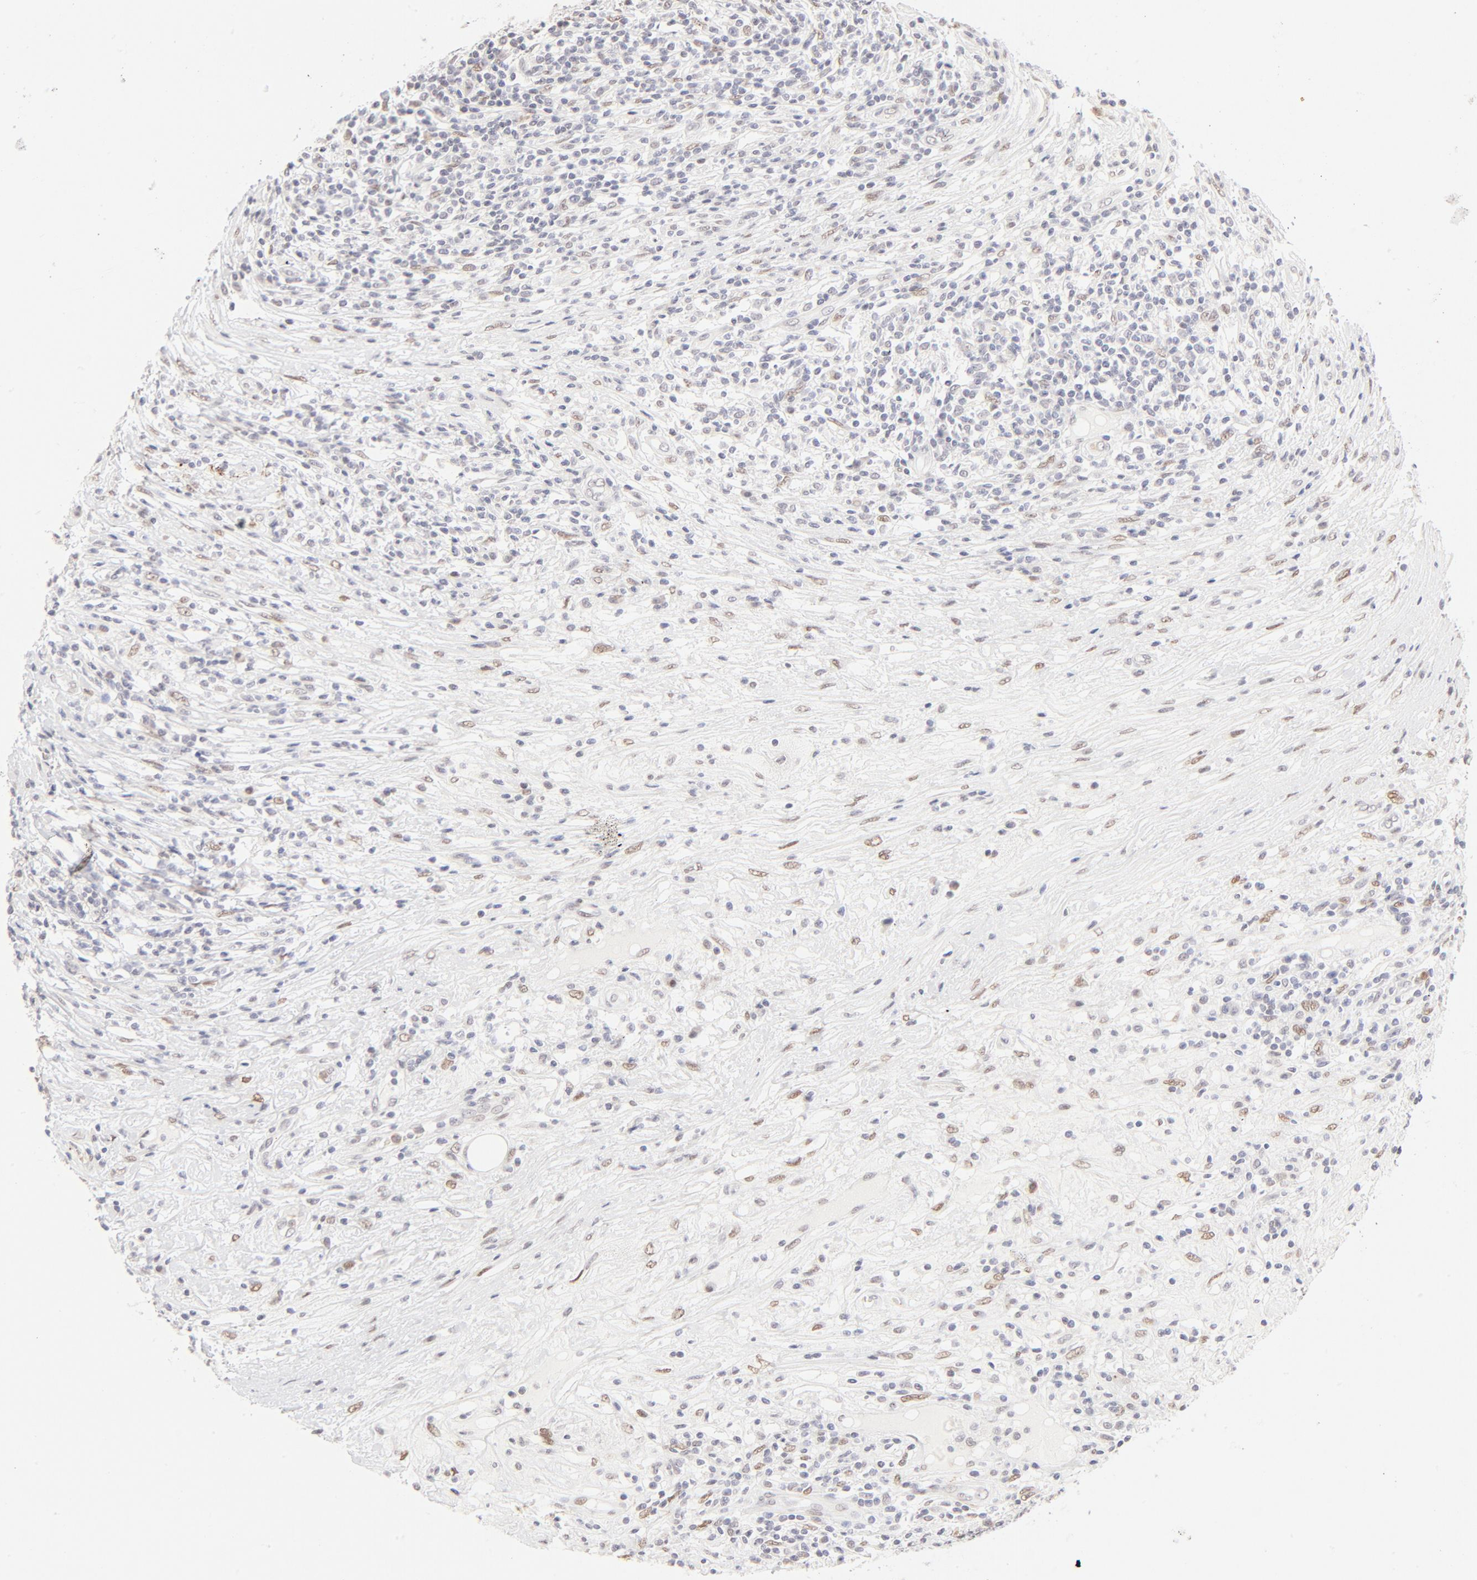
{"staining": {"intensity": "weak", "quantity": "<25%", "location": "nuclear"}, "tissue": "lymphoma", "cell_type": "Tumor cells", "image_type": "cancer", "snomed": [{"axis": "morphology", "description": "Malignant lymphoma, non-Hodgkin's type, High grade"}, {"axis": "topography", "description": "Lymph node"}], "caption": "DAB (3,3'-diaminobenzidine) immunohistochemical staining of human lymphoma displays no significant positivity in tumor cells.", "gene": "PBX1", "patient": {"sex": "female", "age": 84}}